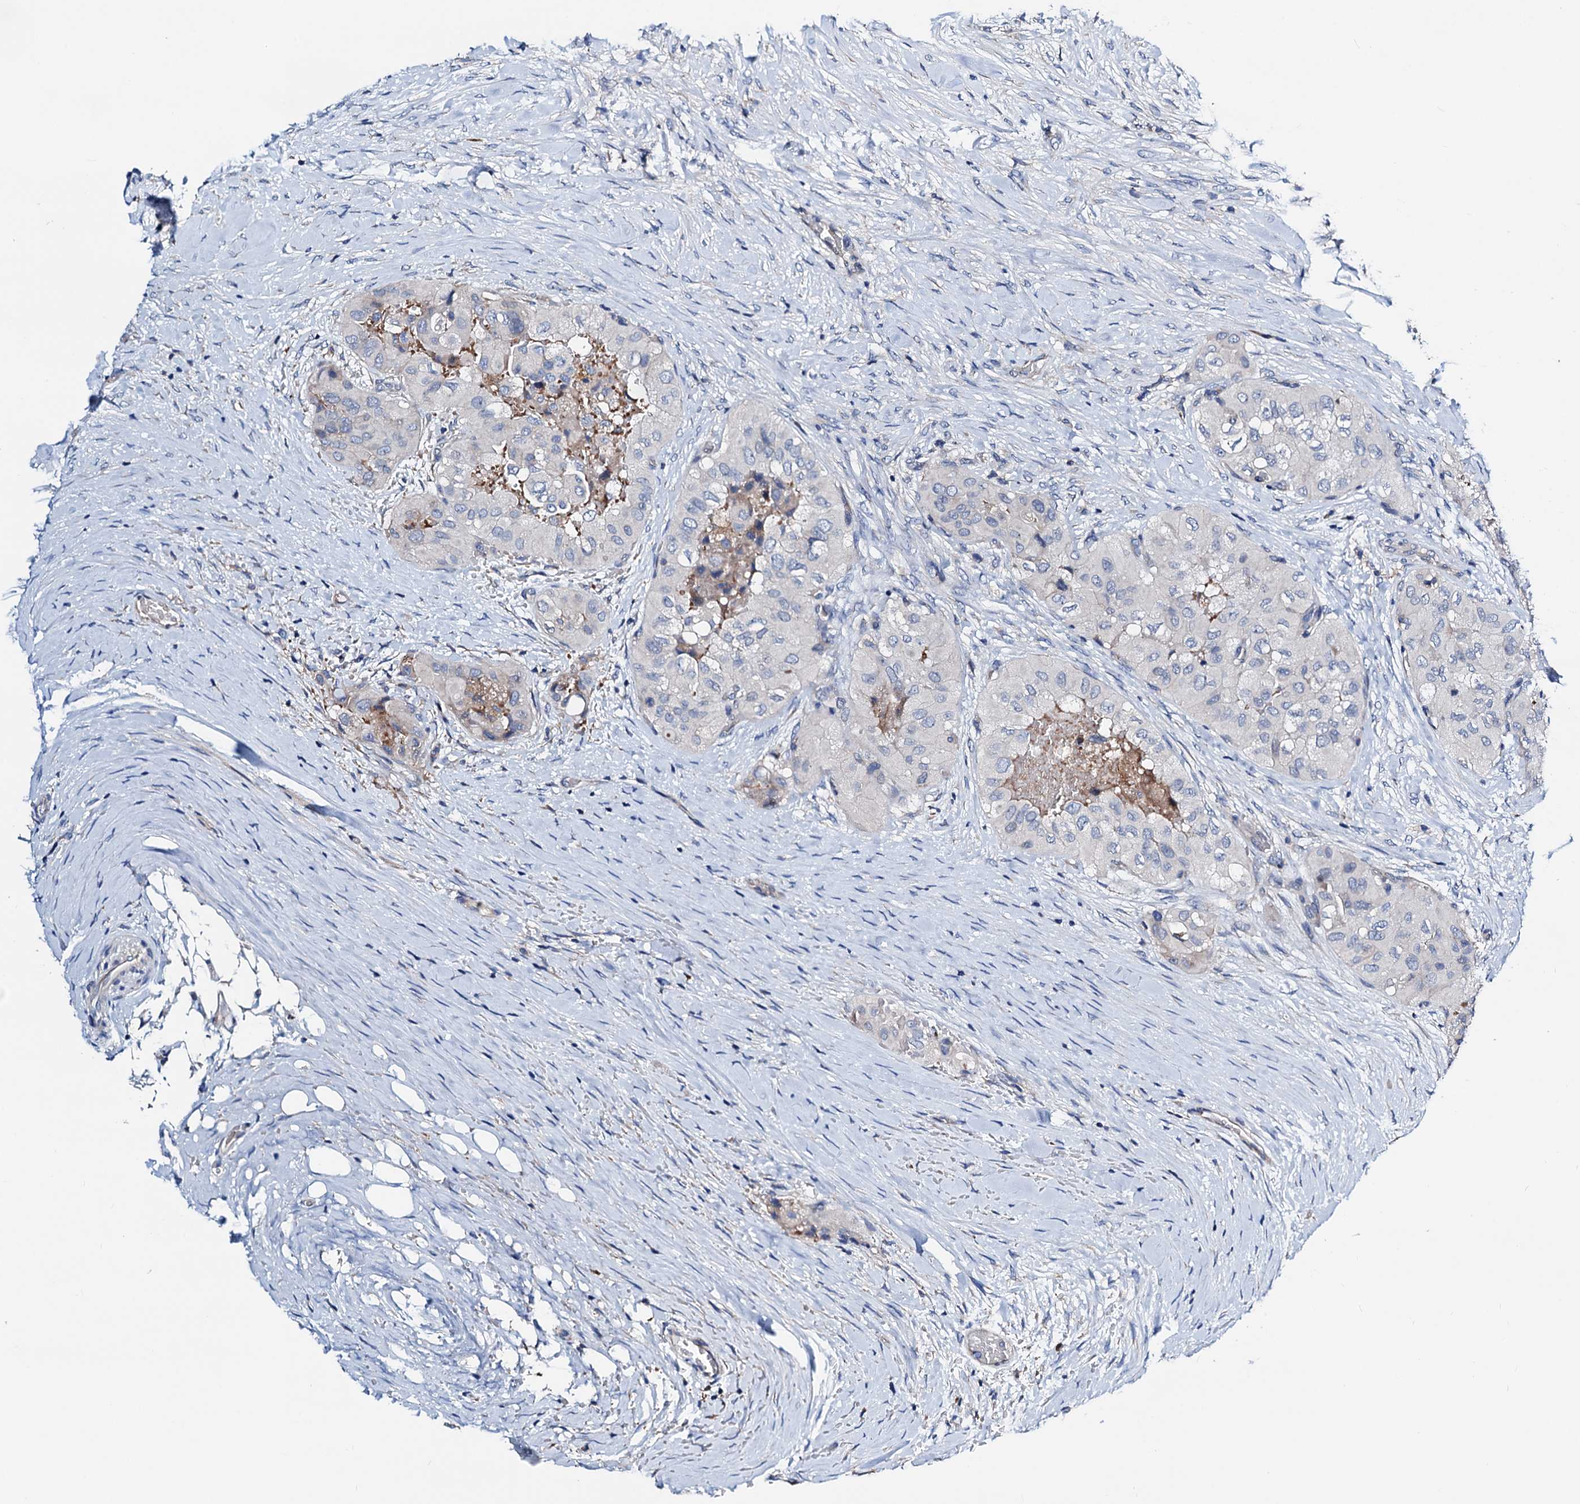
{"staining": {"intensity": "weak", "quantity": "<25%", "location": "cytoplasmic/membranous"}, "tissue": "thyroid cancer", "cell_type": "Tumor cells", "image_type": "cancer", "snomed": [{"axis": "morphology", "description": "Papillary adenocarcinoma, NOS"}, {"axis": "topography", "description": "Thyroid gland"}], "caption": "This photomicrograph is of papillary adenocarcinoma (thyroid) stained with immunohistochemistry (IHC) to label a protein in brown with the nuclei are counter-stained blue. There is no expression in tumor cells.", "gene": "GCOM1", "patient": {"sex": "female", "age": 59}}